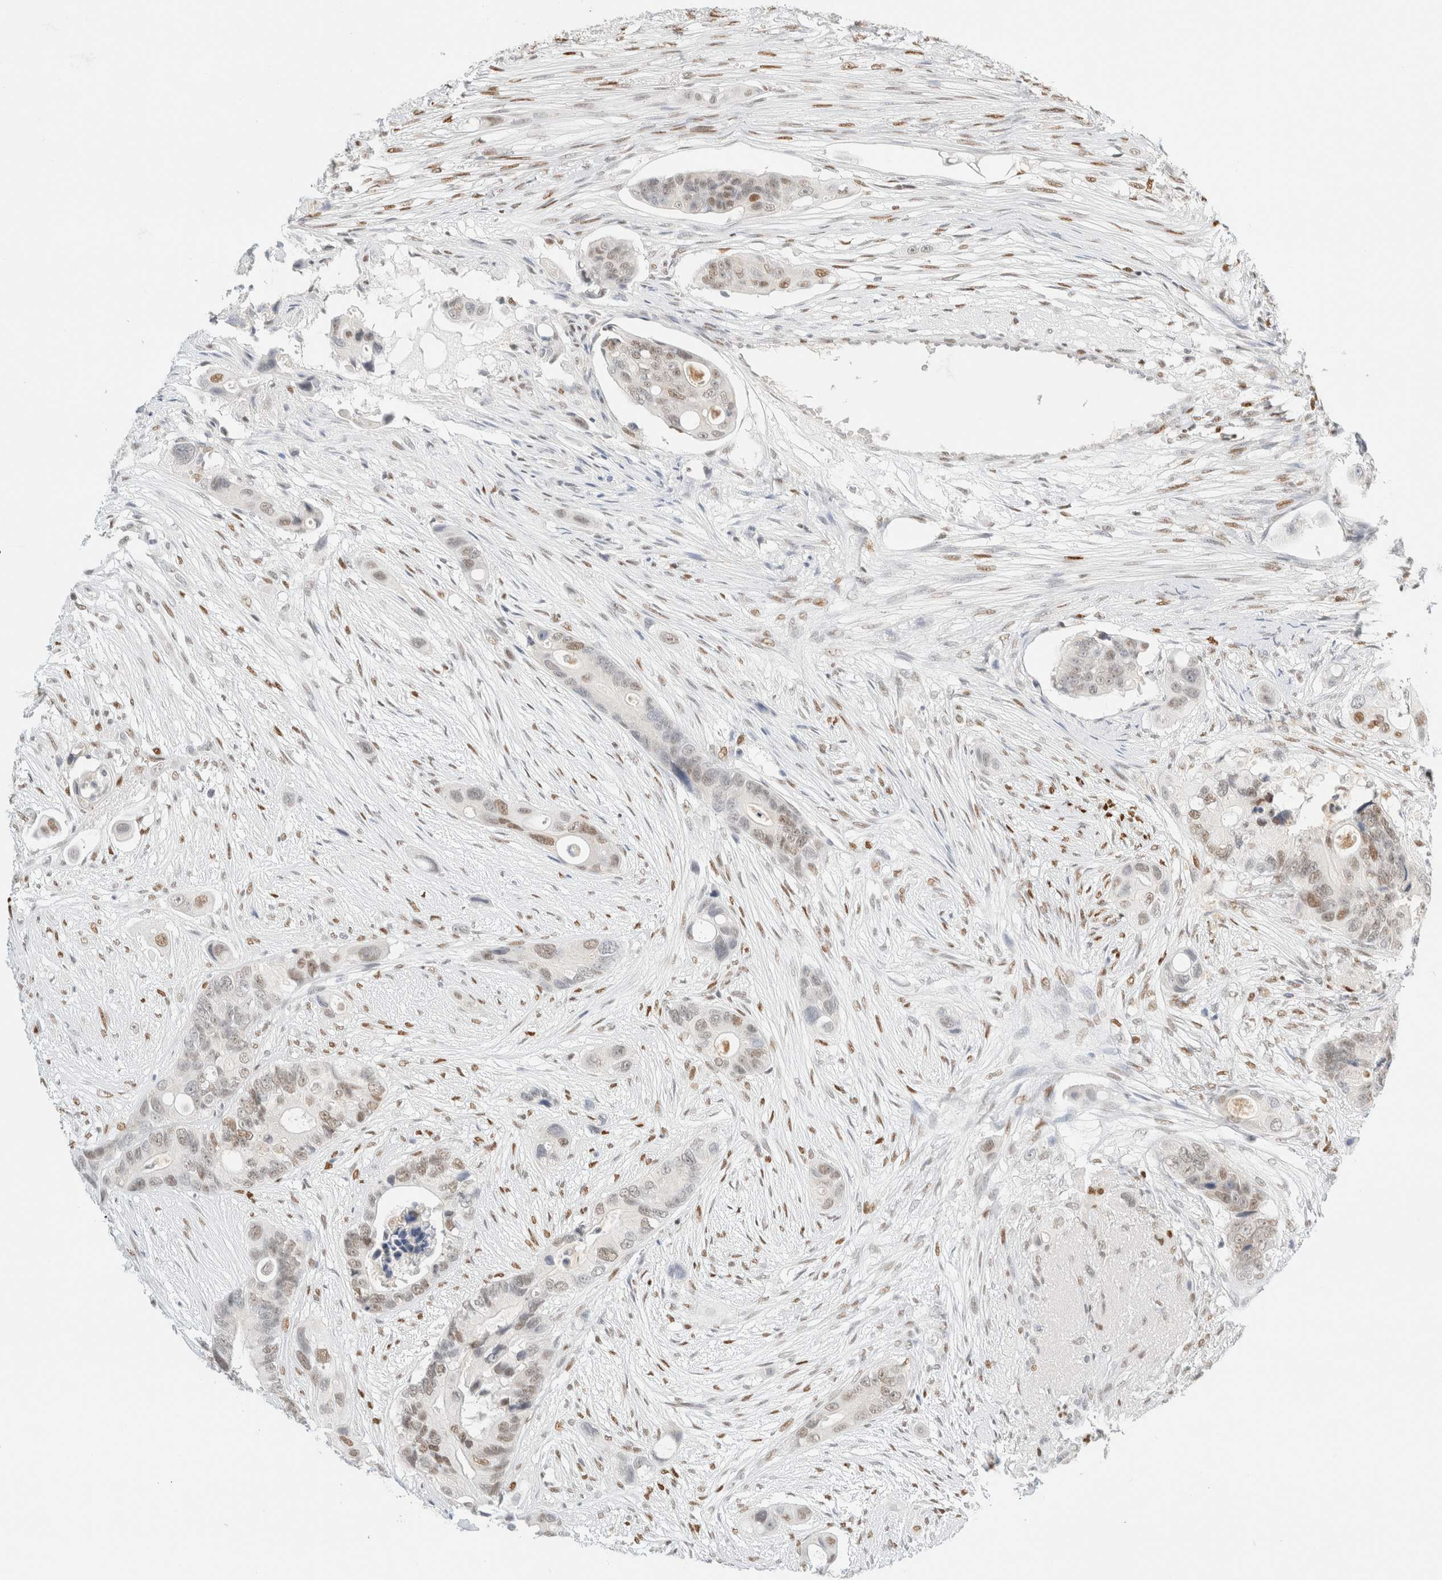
{"staining": {"intensity": "weak", "quantity": "<25%", "location": "nuclear"}, "tissue": "colorectal cancer", "cell_type": "Tumor cells", "image_type": "cancer", "snomed": [{"axis": "morphology", "description": "Adenocarcinoma, NOS"}, {"axis": "topography", "description": "Colon"}], "caption": "Adenocarcinoma (colorectal) stained for a protein using immunohistochemistry shows no positivity tumor cells.", "gene": "DDB2", "patient": {"sex": "female", "age": 57}}